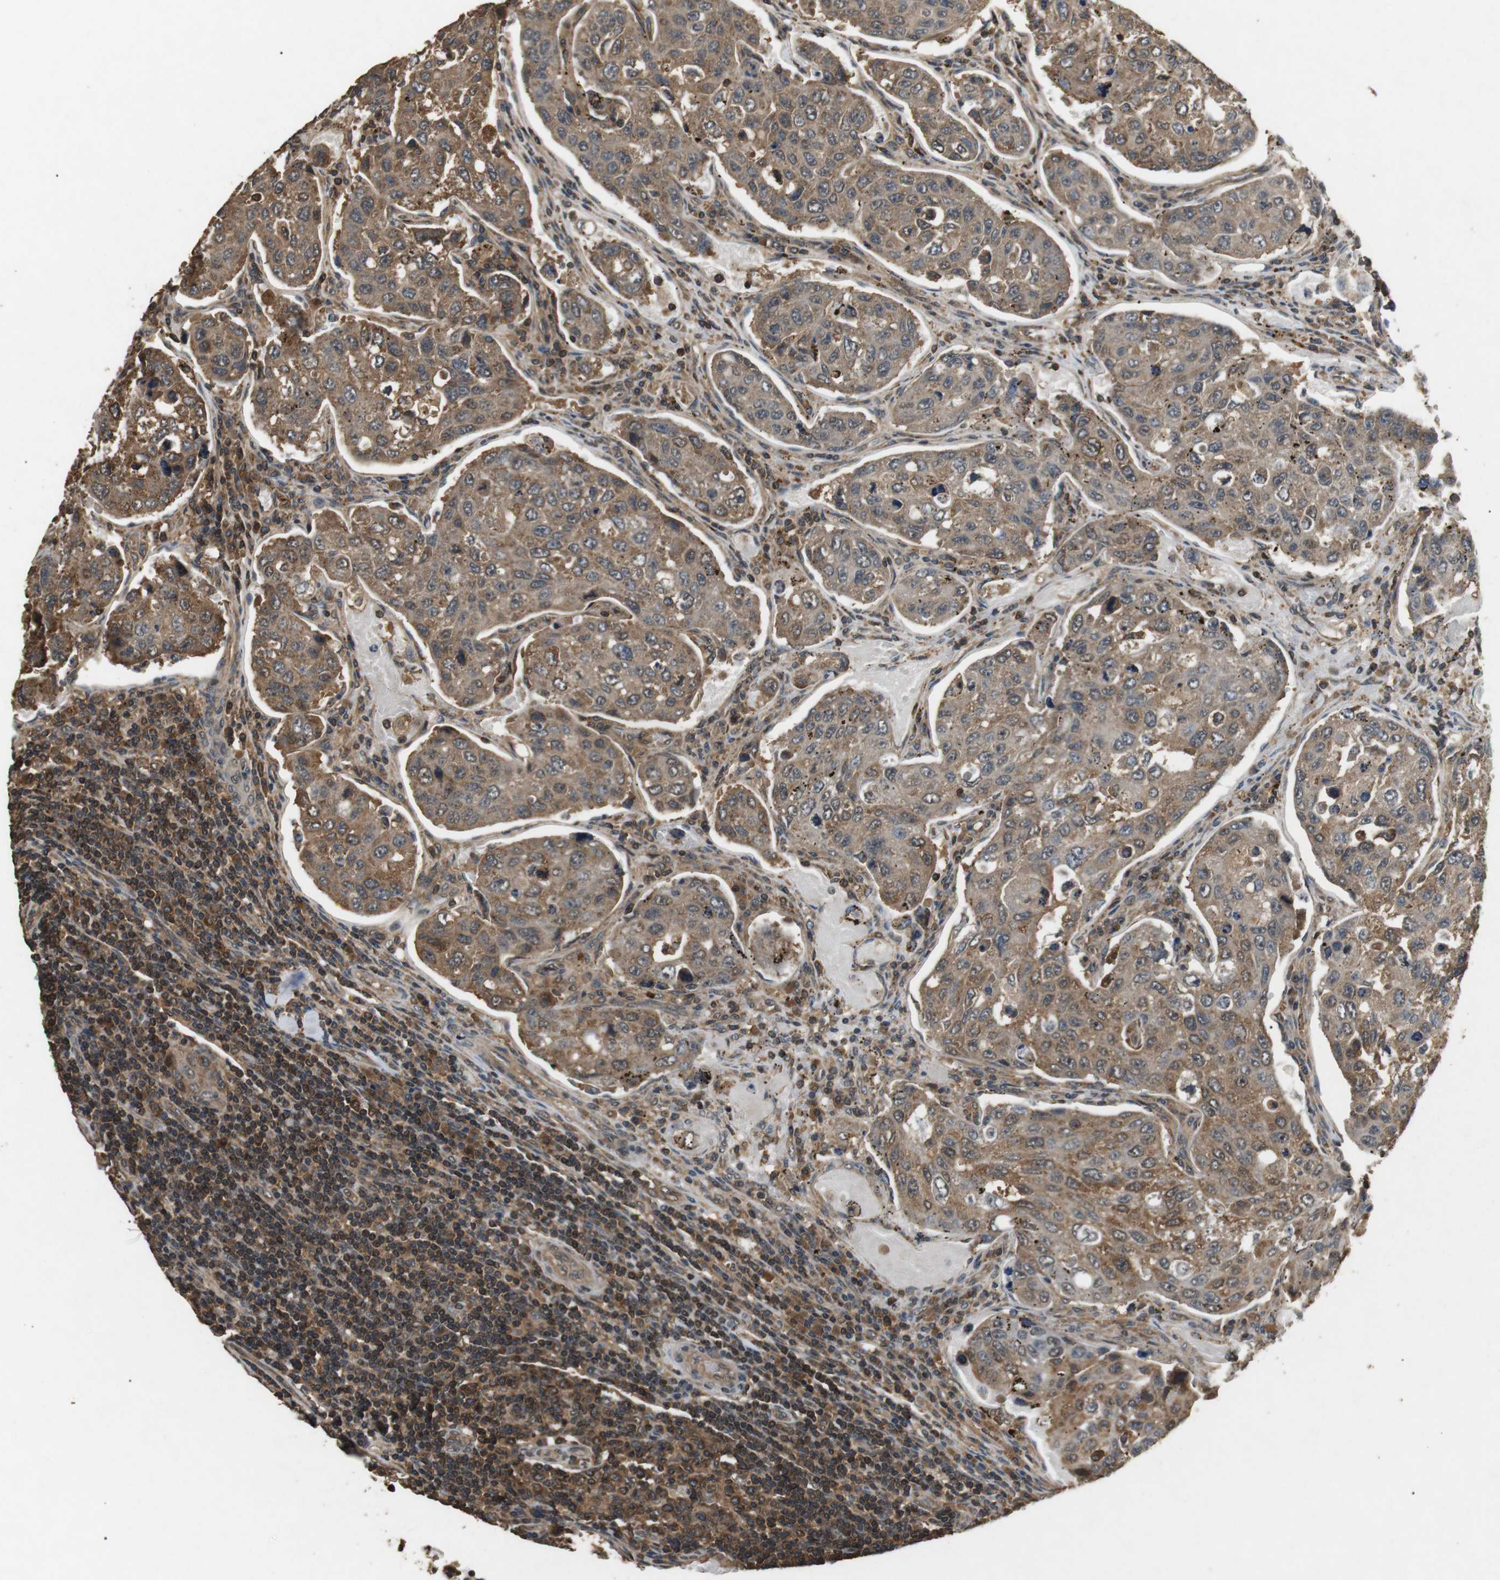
{"staining": {"intensity": "moderate", "quantity": ">75%", "location": "cytoplasmic/membranous"}, "tissue": "urothelial cancer", "cell_type": "Tumor cells", "image_type": "cancer", "snomed": [{"axis": "morphology", "description": "Urothelial carcinoma, High grade"}, {"axis": "topography", "description": "Lymph node"}, {"axis": "topography", "description": "Urinary bladder"}], "caption": "Brown immunohistochemical staining in human high-grade urothelial carcinoma reveals moderate cytoplasmic/membranous staining in about >75% of tumor cells.", "gene": "TBC1D15", "patient": {"sex": "male", "age": 51}}